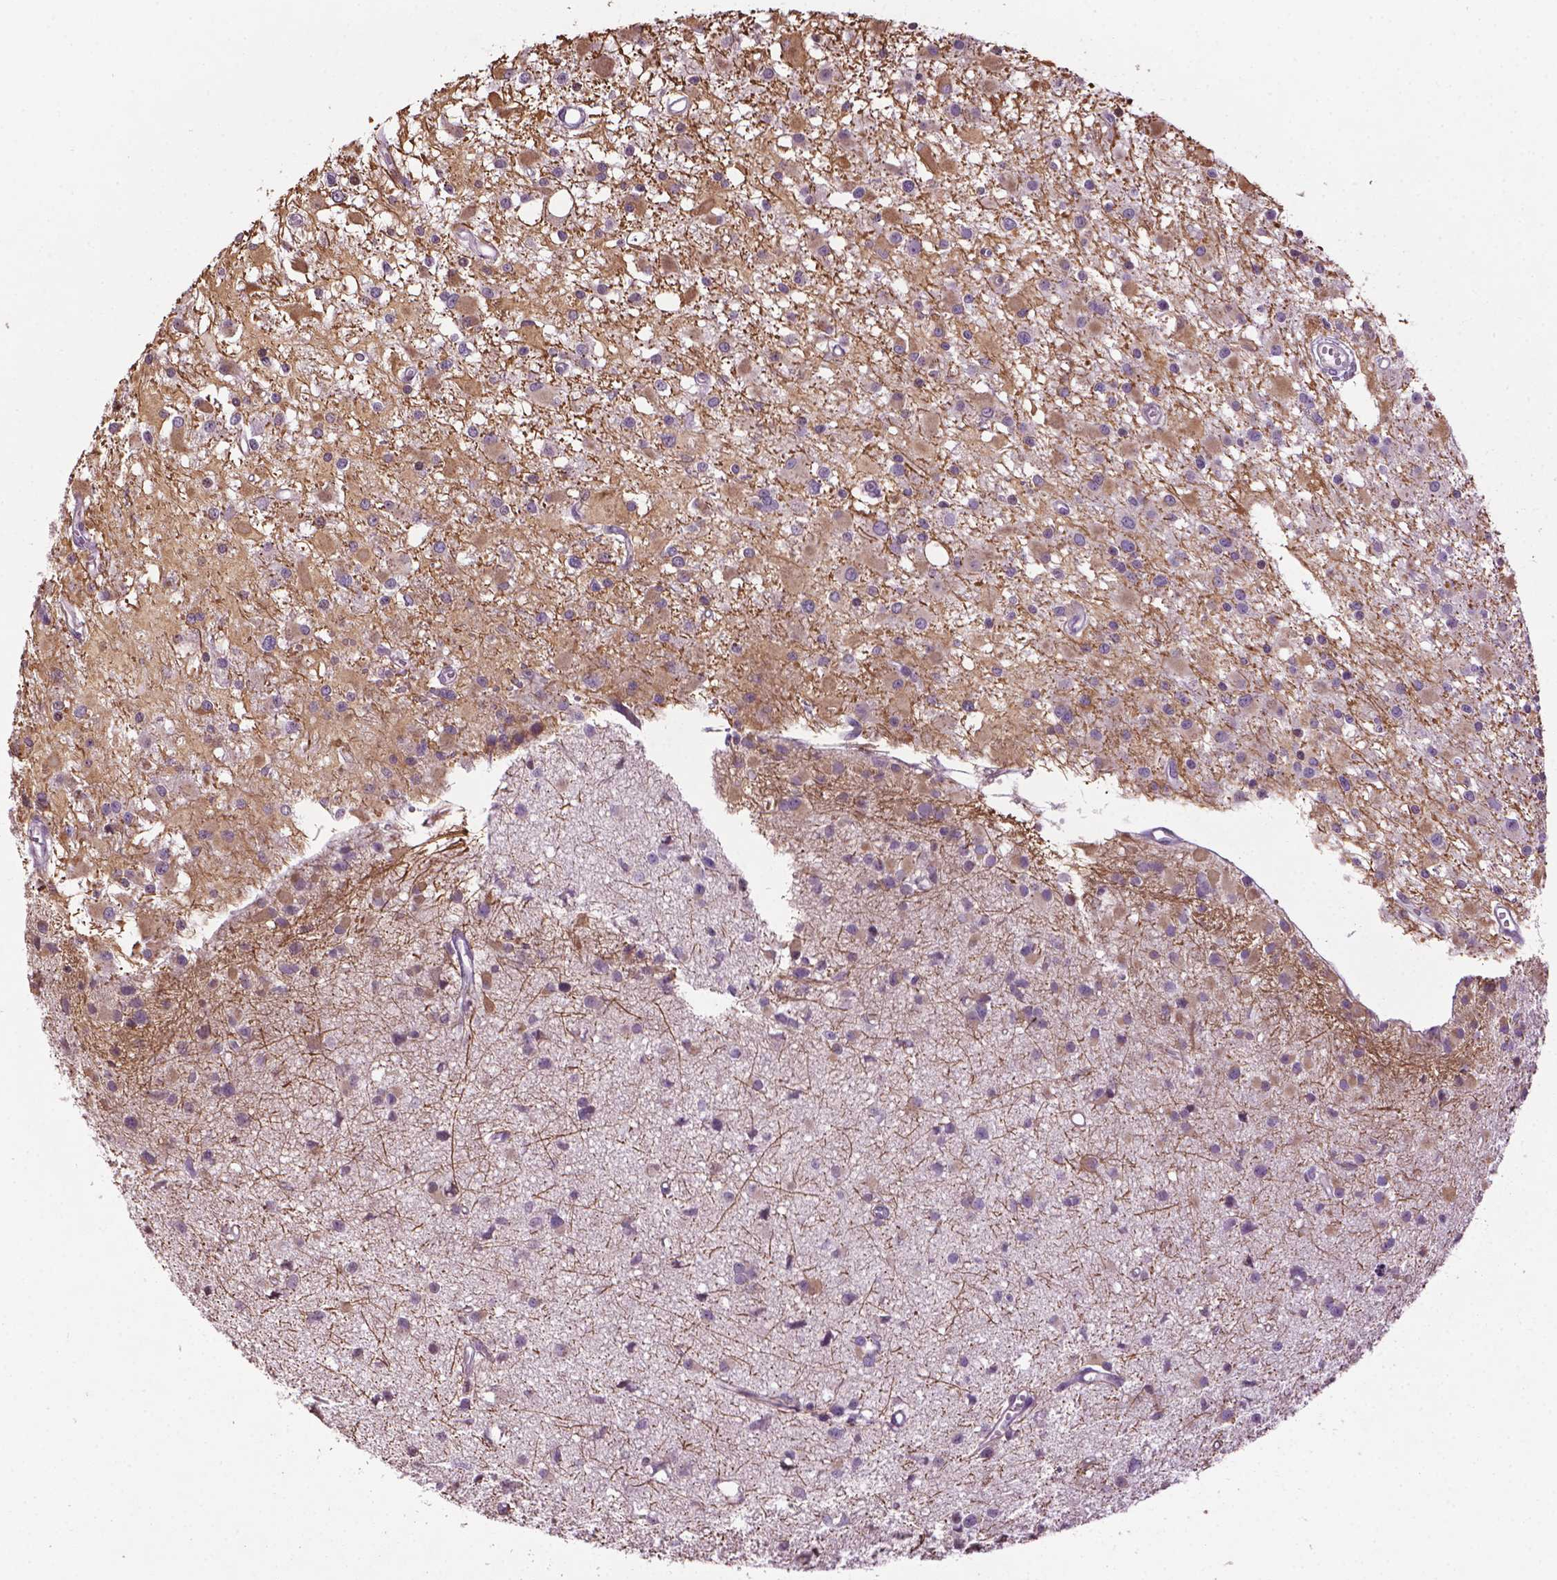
{"staining": {"intensity": "weak", "quantity": "<25%", "location": "cytoplasmic/membranous"}, "tissue": "glioma", "cell_type": "Tumor cells", "image_type": "cancer", "snomed": [{"axis": "morphology", "description": "Glioma, malignant, High grade"}, {"axis": "topography", "description": "Brain"}], "caption": "High-grade glioma (malignant) stained for a protein using immunohistochemistry displays no positivity tumor cells.", "gene": "NTNG2", "patient": {"sex": "male", "age": 54}}